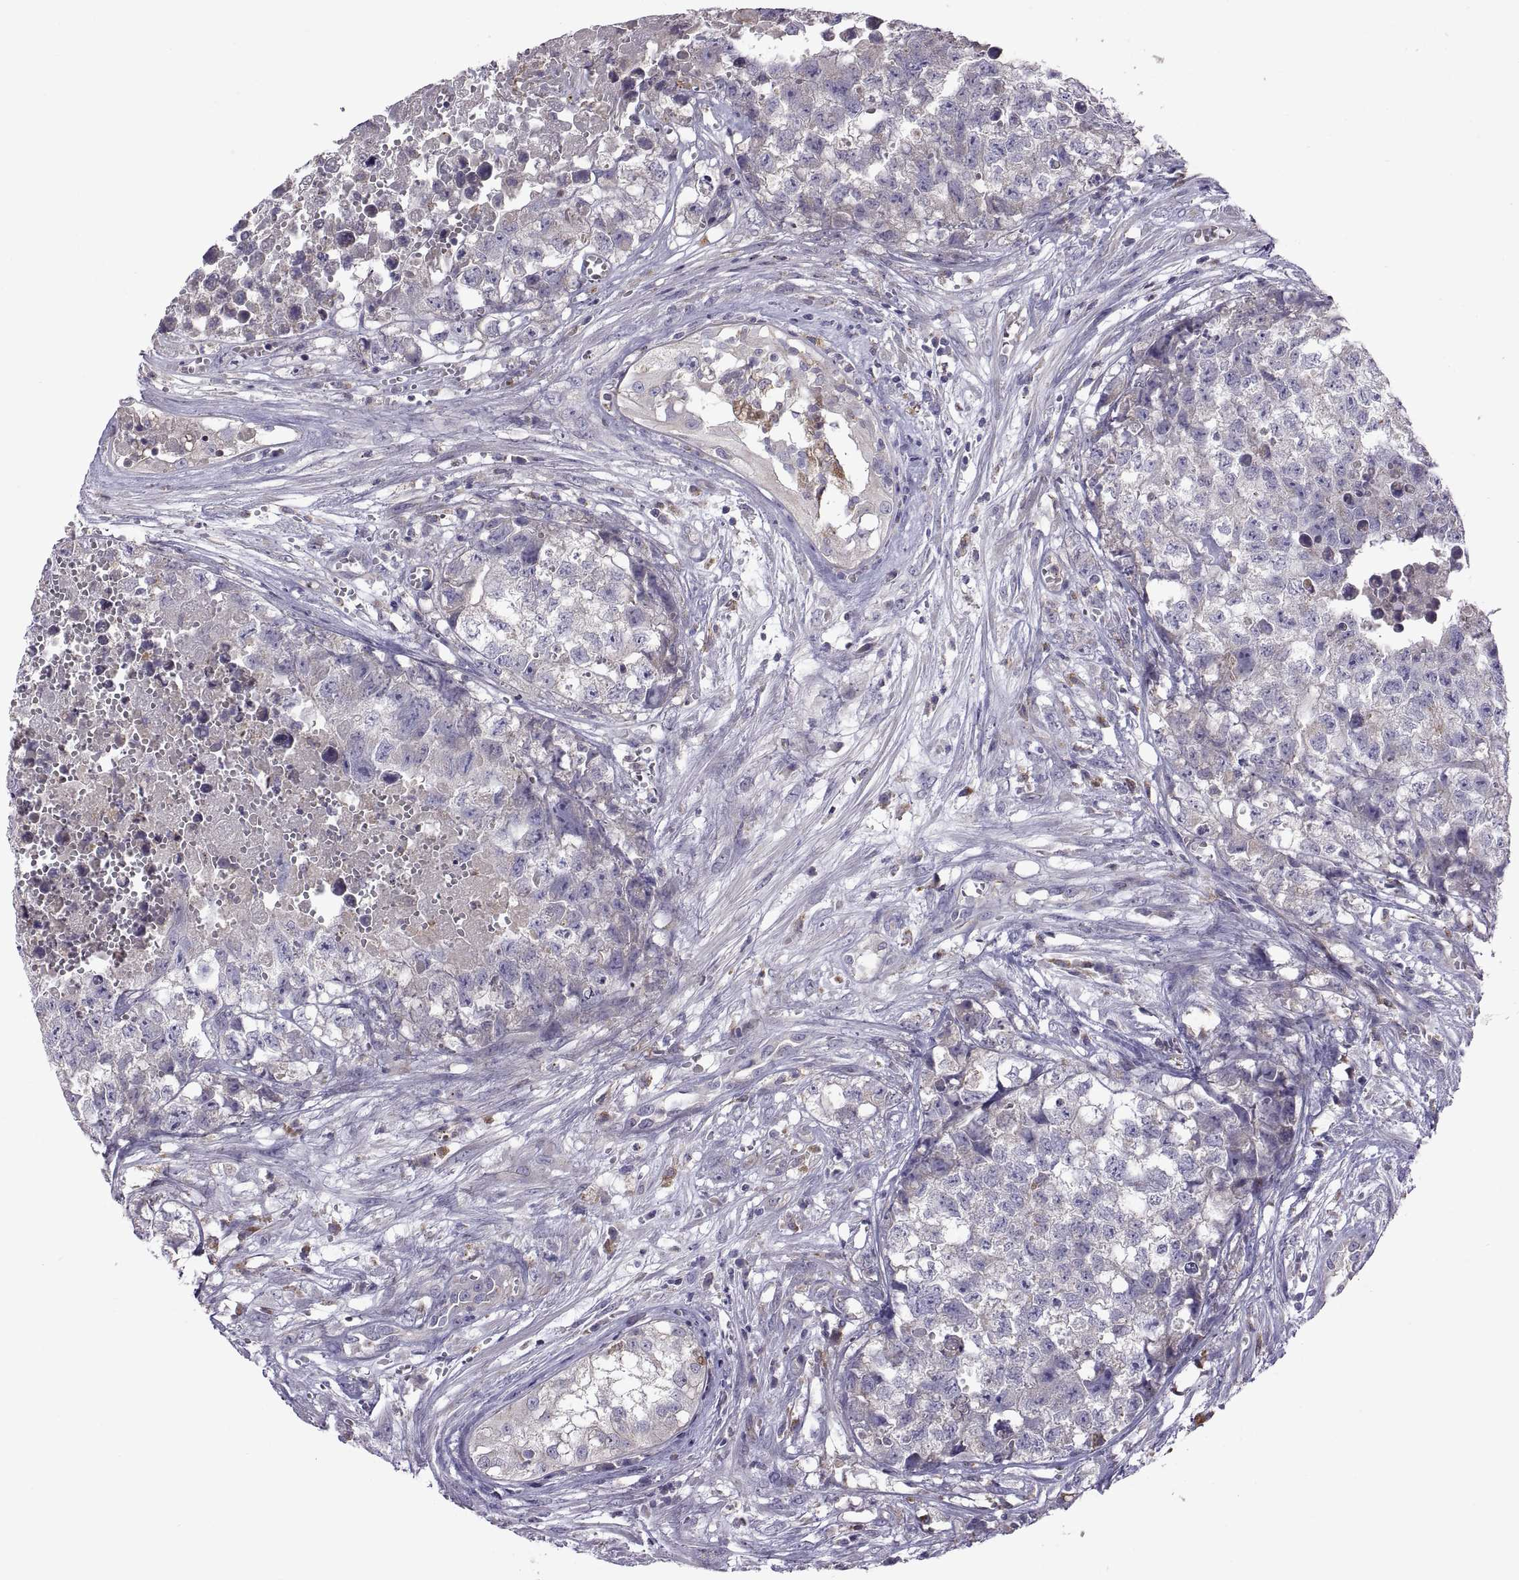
{"staining": {"intensity": "negative", "quantity": "none", "location": "none"}, "tissue": "testis cancer", "cell_type": "Tumor cells", "image_type": "cancer", "snomed": [{"axis": "morphology", "description": "Seminoma, NOS"}, {"axis": "morphology", "description": "Carcinoma, Embryonal, NOS"}, {"axis": "topography", "description": "Testis"}], "caption": "An immunohistochemistry histopathology image of testis seminoma is shown. There is no staining in tumor cells of testis seminoma. Brightfield microscopy of IHC stained with DAB (brown) and hematoxylin (blue), captured at high magnification.", "gene": "ARSL", "patient": {"sex": "male", "age": 22}}